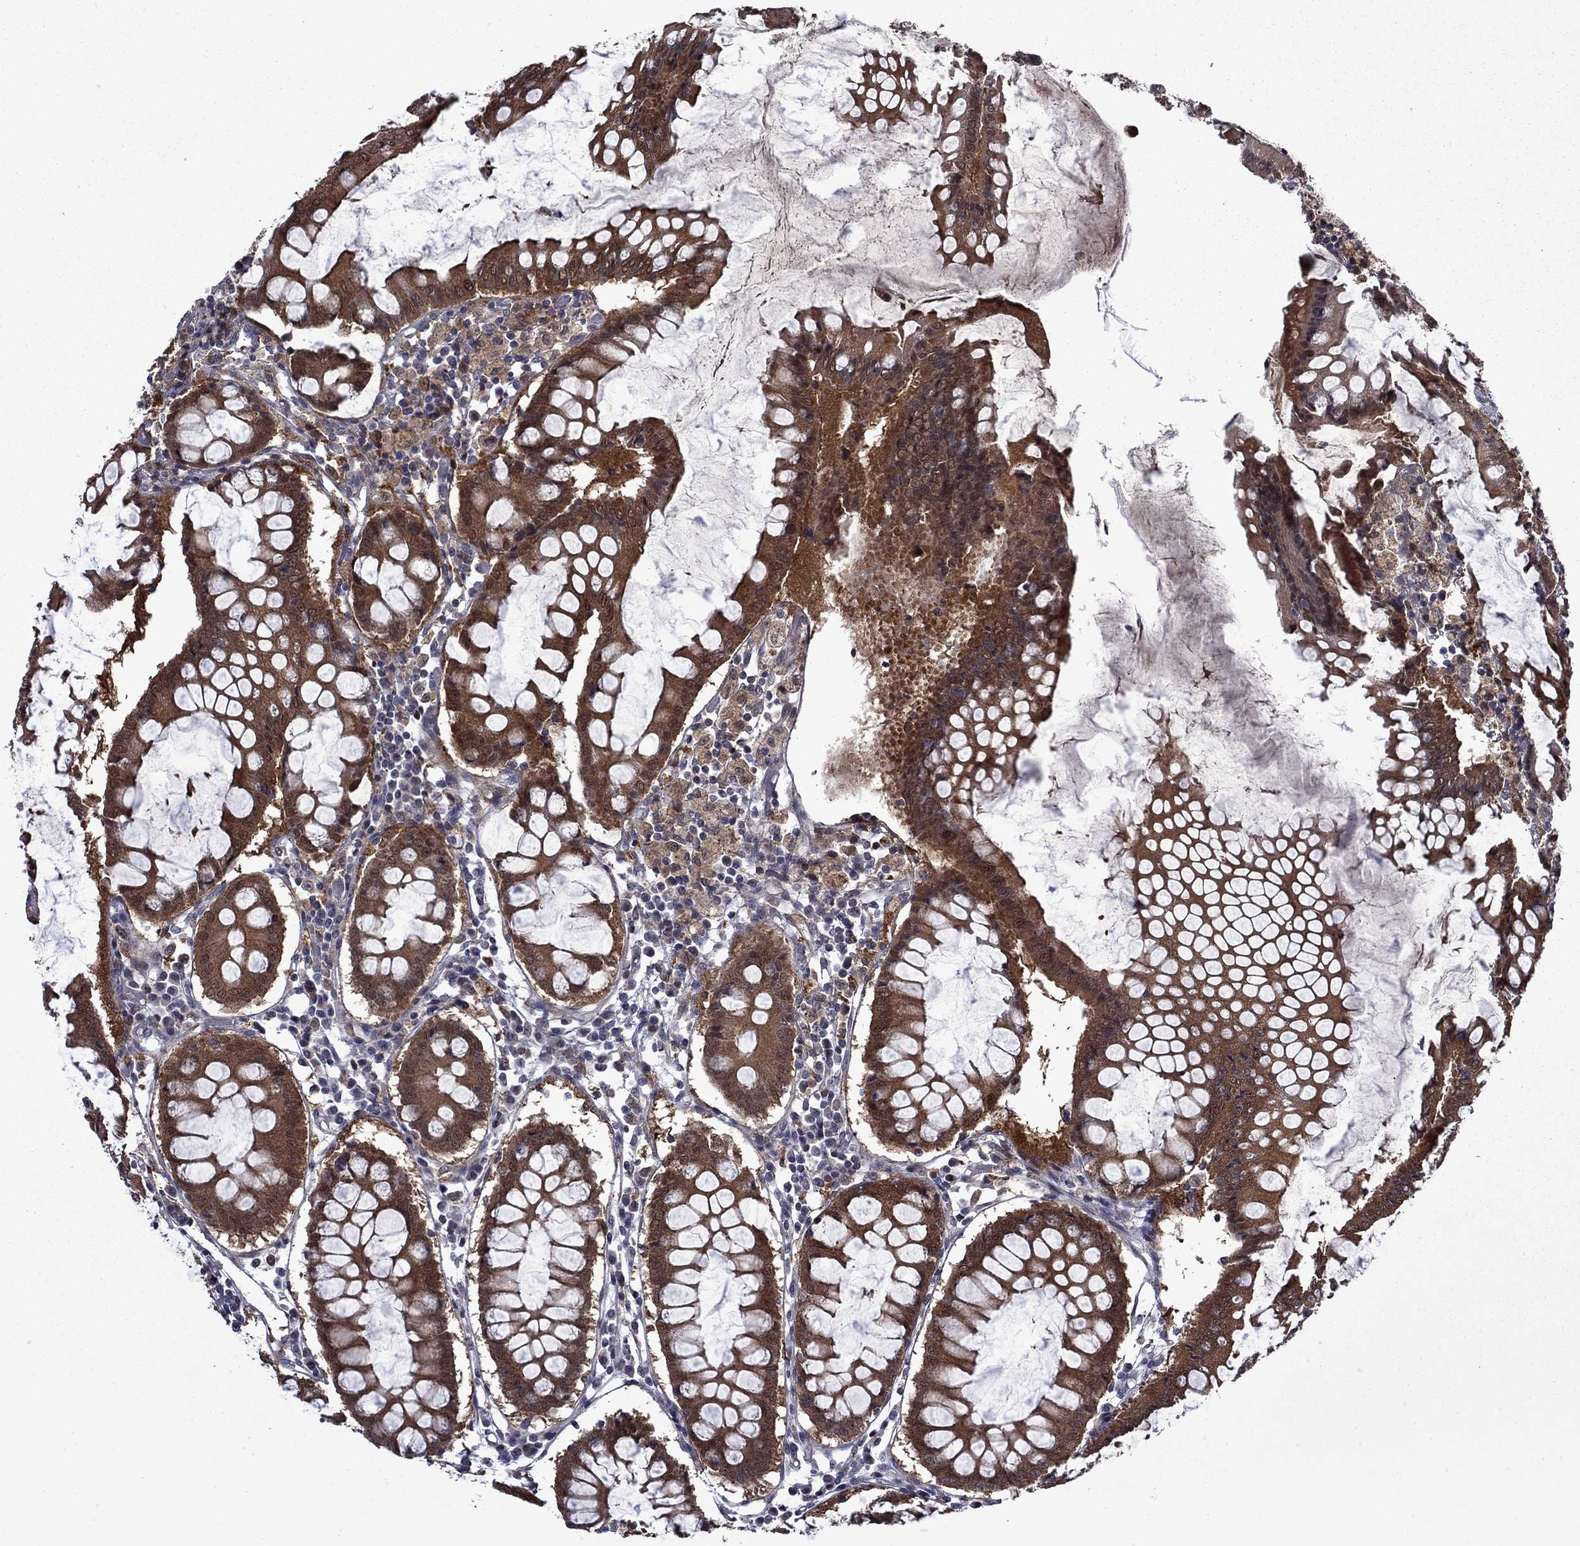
{"staining": {"intensity": "moderate", "quantity": "25%-75%", "location": "cytoplasmic/membranous"}, "tissue": "colorectal cancer", "cell_type": "Tumor cells", "image_type": "cancer", "snomed": [{"axis": "morphology", "description": "Adenocarcinoma, NOS"}, {"axis": "topography", "description": "Colon"}], "caption": "Protein staining reveals moderate cytoplasmic/membranous staining in approximately 25%-75% of tumor cells in adenocarcinoma (colorectal).", "gene": "TPMT", "patient": {"sex": "female", "age": 82}}